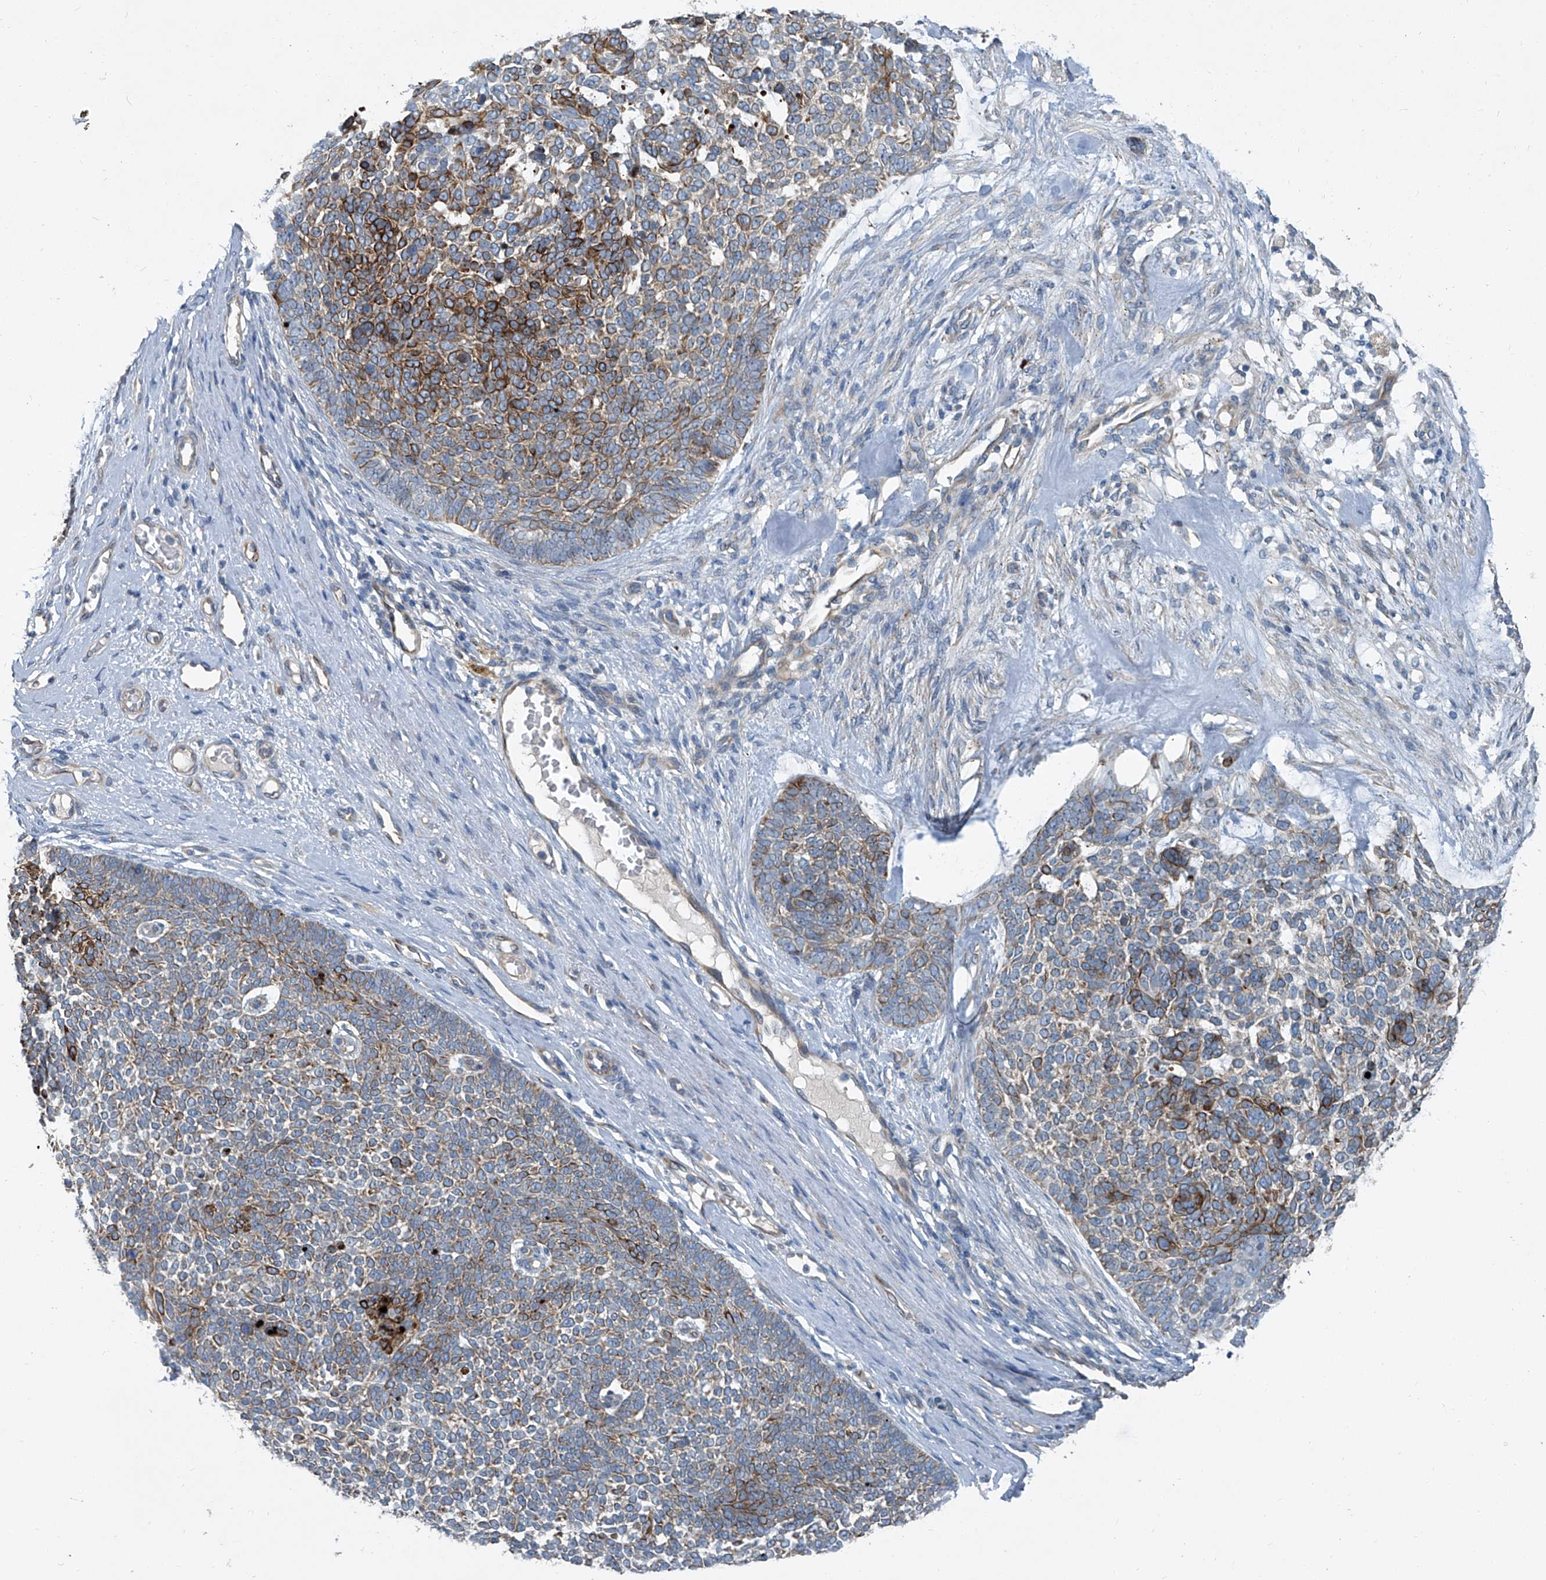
{"staining": {"intensity": "strong", "quantity": "25%-75%", "location": "cytoplasmic/membranous"}, "tissue": "skin cancer", "cell_type": "Tumor cells", "image_type": "cancer", "snomed": [{"axis": "morphology", "description": "Basal cell carcinoma"}, {"axis": "topography", "description": "Skin"}], "caption": "Approximately 25%-75% of tumor cells in human basal cell carcinoma (skin) demonstrate strong cytoplasmic/membranous protein staining as visualized by brown immunohistochemical staining.", "gene": "SLC26A11", "patient": {"sex": "female", "age": 81}}